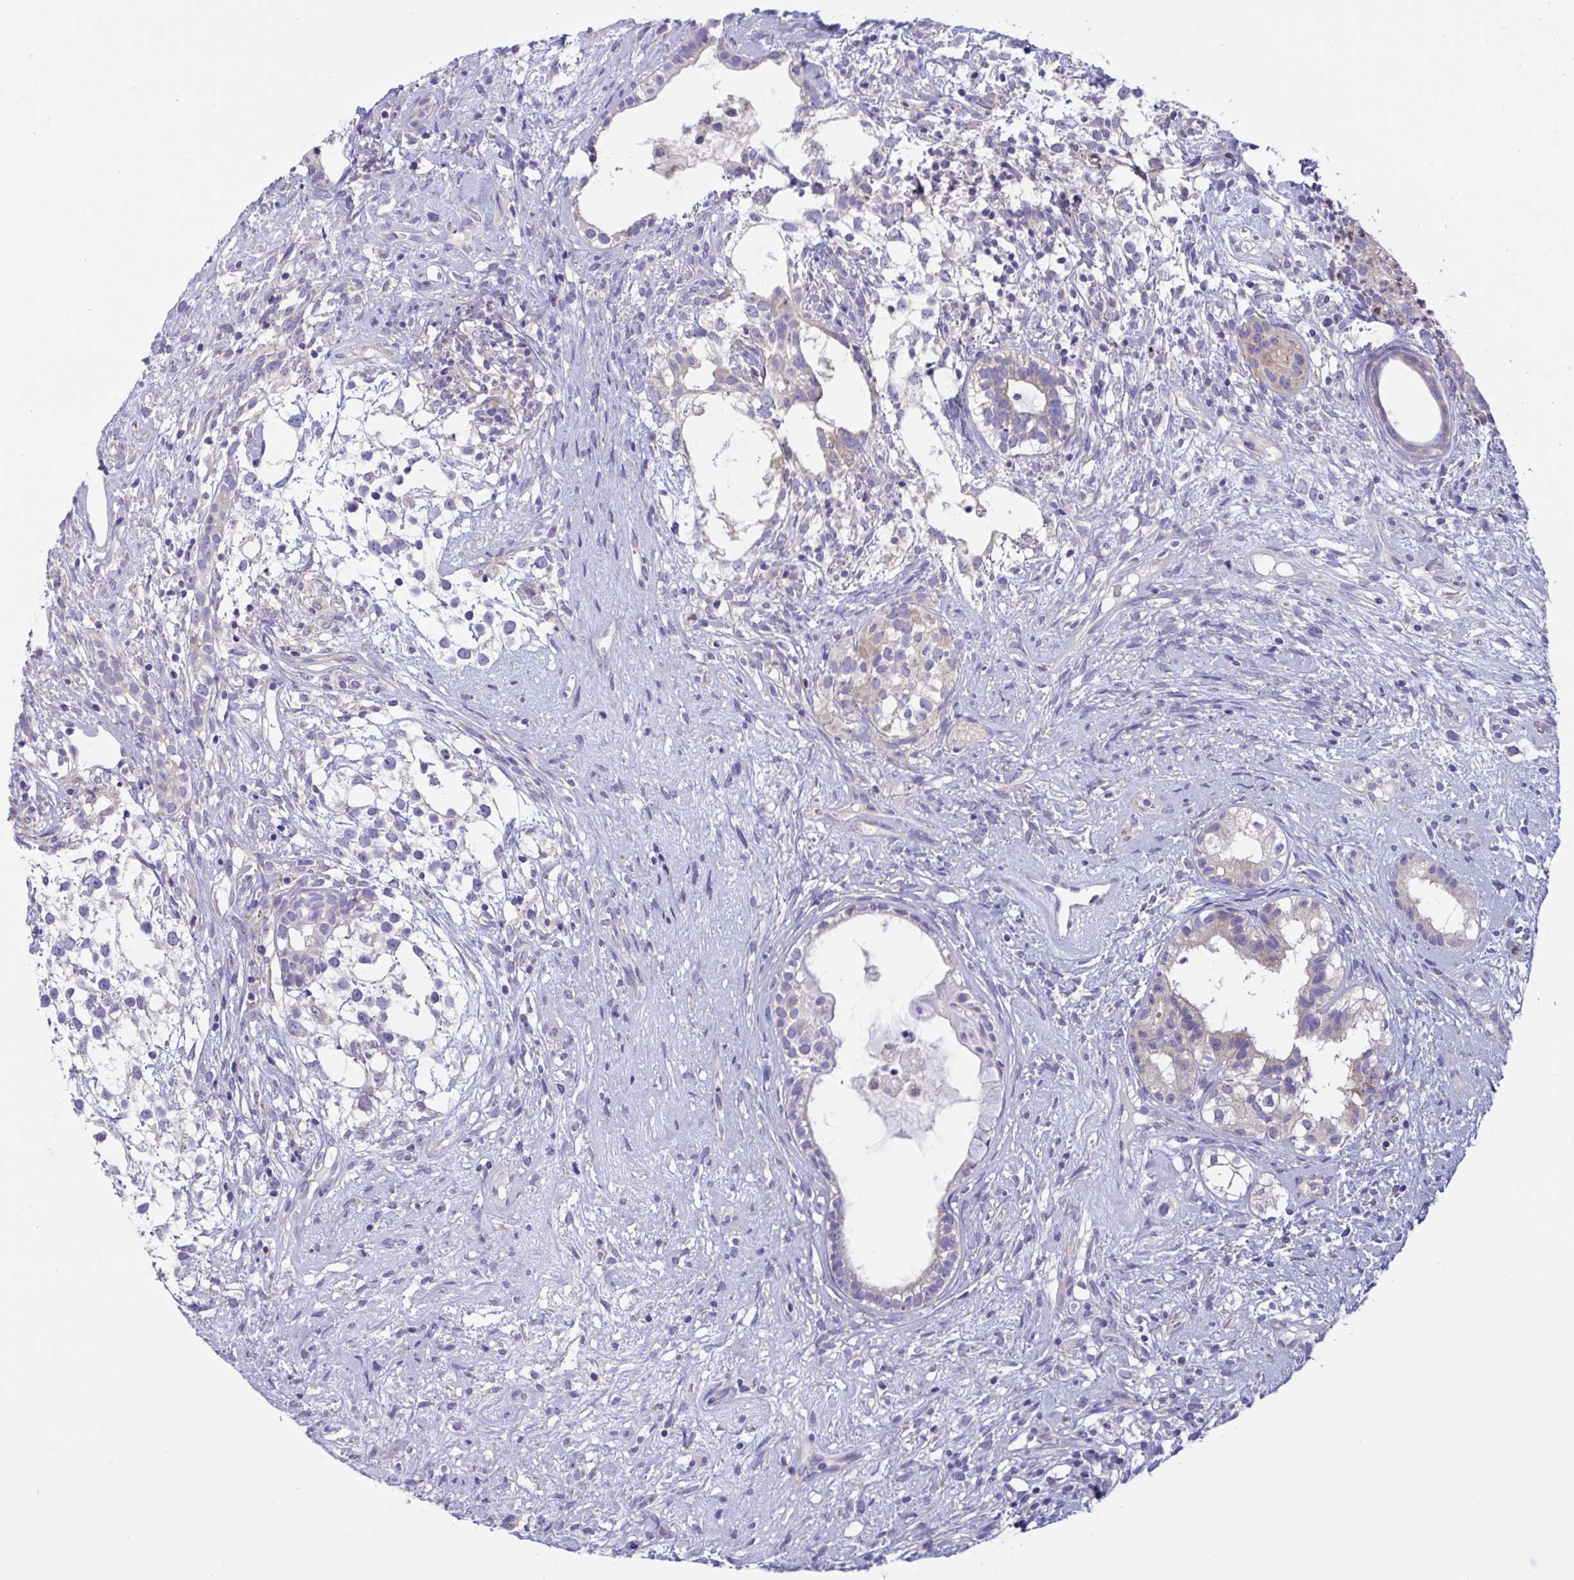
{"staining": {"intensity": "weak", "quantity": "<25%", "location": "cytoplasmic/membranous"}, "tissue": "testis cancer", "cell_type": "Tumor cells", "image_type": "cancer", "snomed": [{"axis": "morphology", "description": "Seminoma, NOS"}, {"axis": "morphology", "description": "Carcinoma, Embryonal, NOS"}, {"axis": "topography", "description": "Testis"}], "caption": "Immunohistochemical staining of testis cancer (seminoma) reveals no significant positivity in tumor cells. (Brightfield microscopy of DAB immunohistochemistry (IHC) at high magnification).", "gene": "OXLD1", "patient": {"sex": "male", "age": 41}}